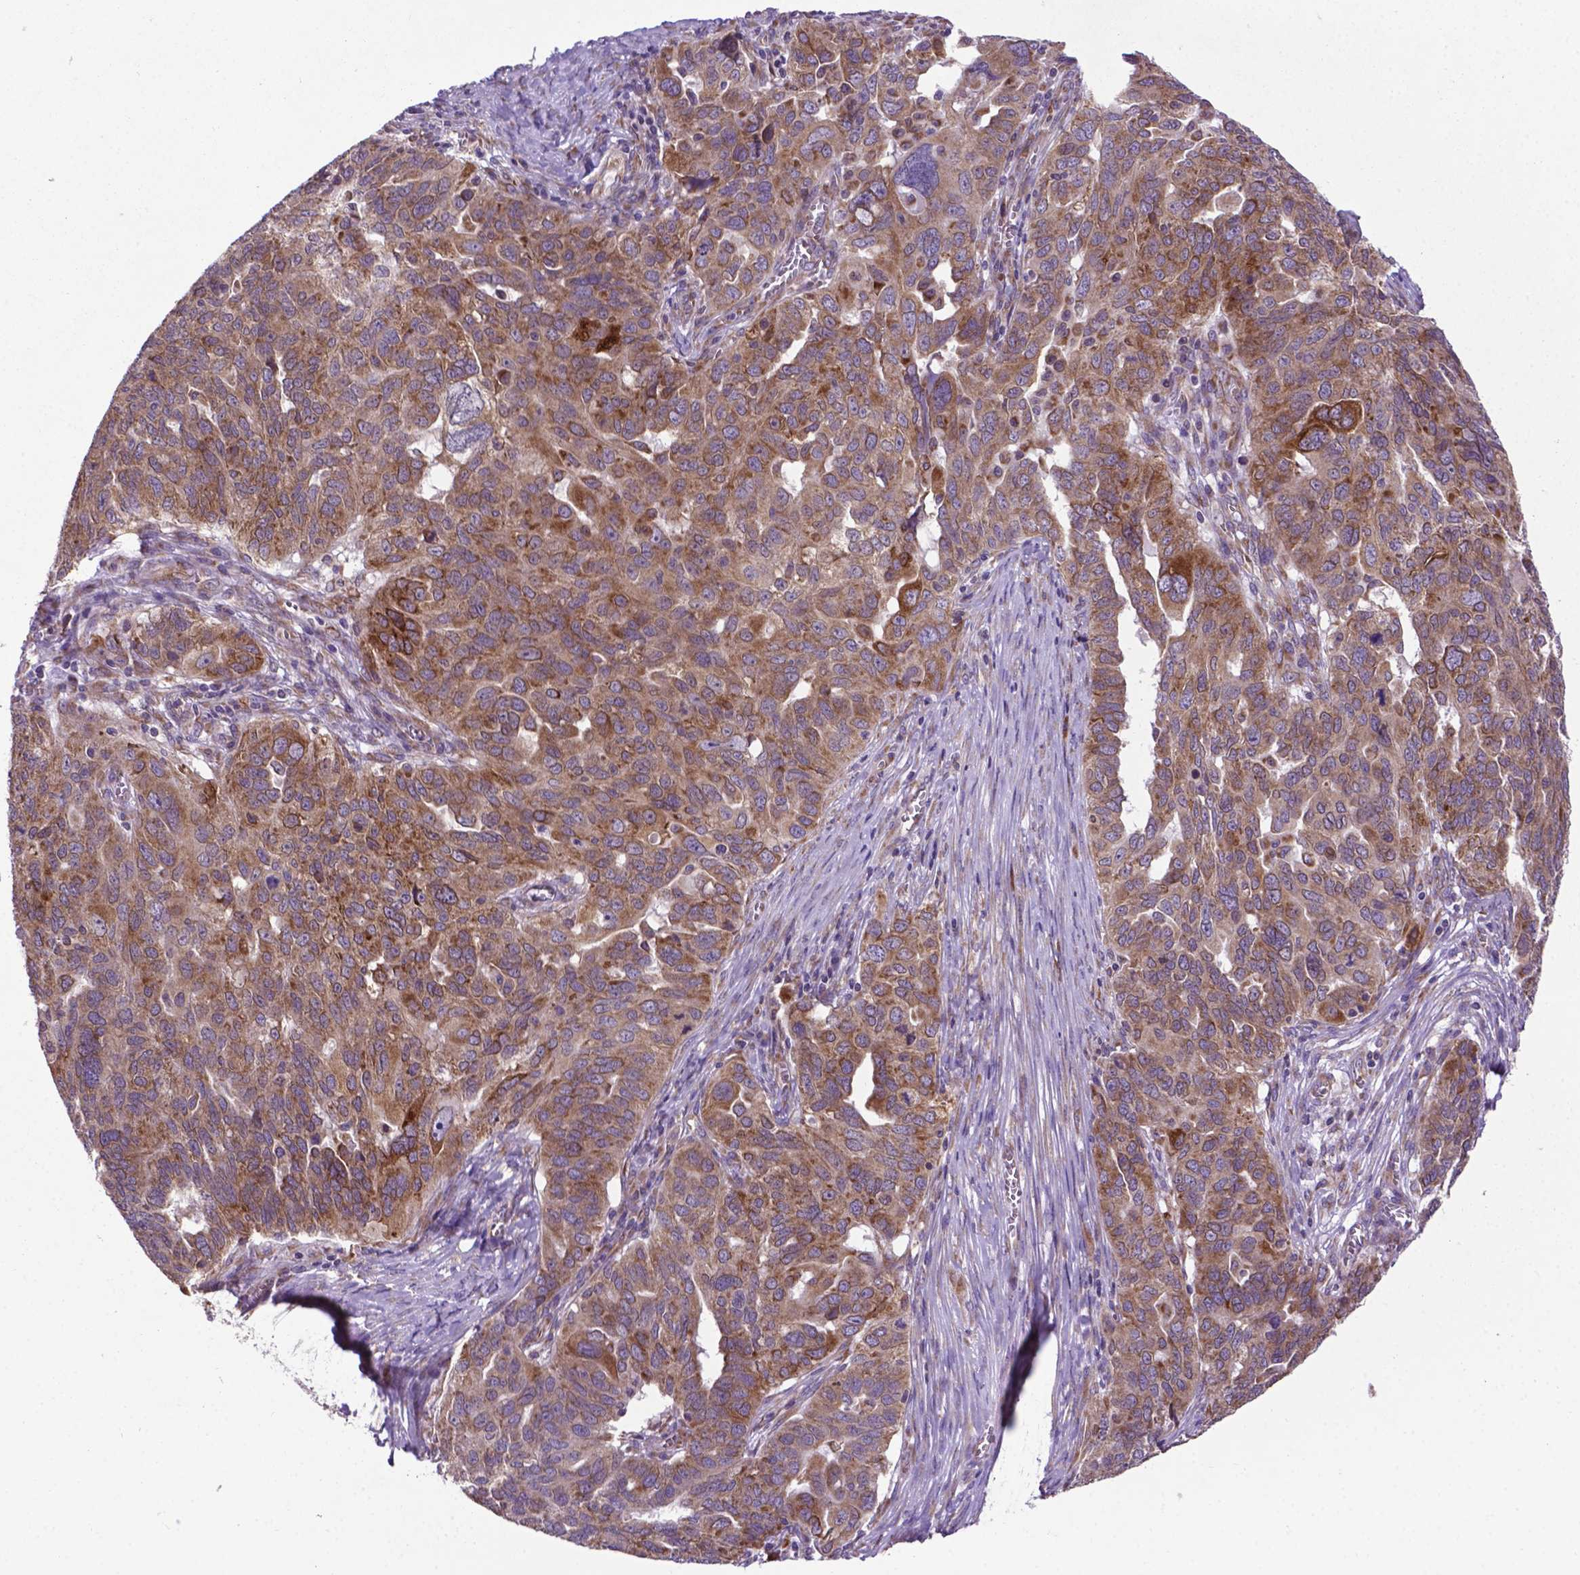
{"staining": {"intensity": "moderate", "quantity": ">75%", "location": "cytoplasmic/membranous"}, "tissue": "ovarian cancer", "cell_type": "Tumor cells", "image_type": "cancer", "snomed": [{"axis": "morphology", "description": "Carcinoma, endometroid"}, {"axis": "topography", "description": "Soft tissue"}, {"axis": "topography", "description": "Ovary"}], "caption": "This histopathology image shows IHC staining of human ovarian endometroid carcinoma, with medium moderate cytoplasmic/membranous staining in approximately >75% of tumor cells.", "gene": "WDR83OS", "patient": {"sex": "female", "age": 52}}